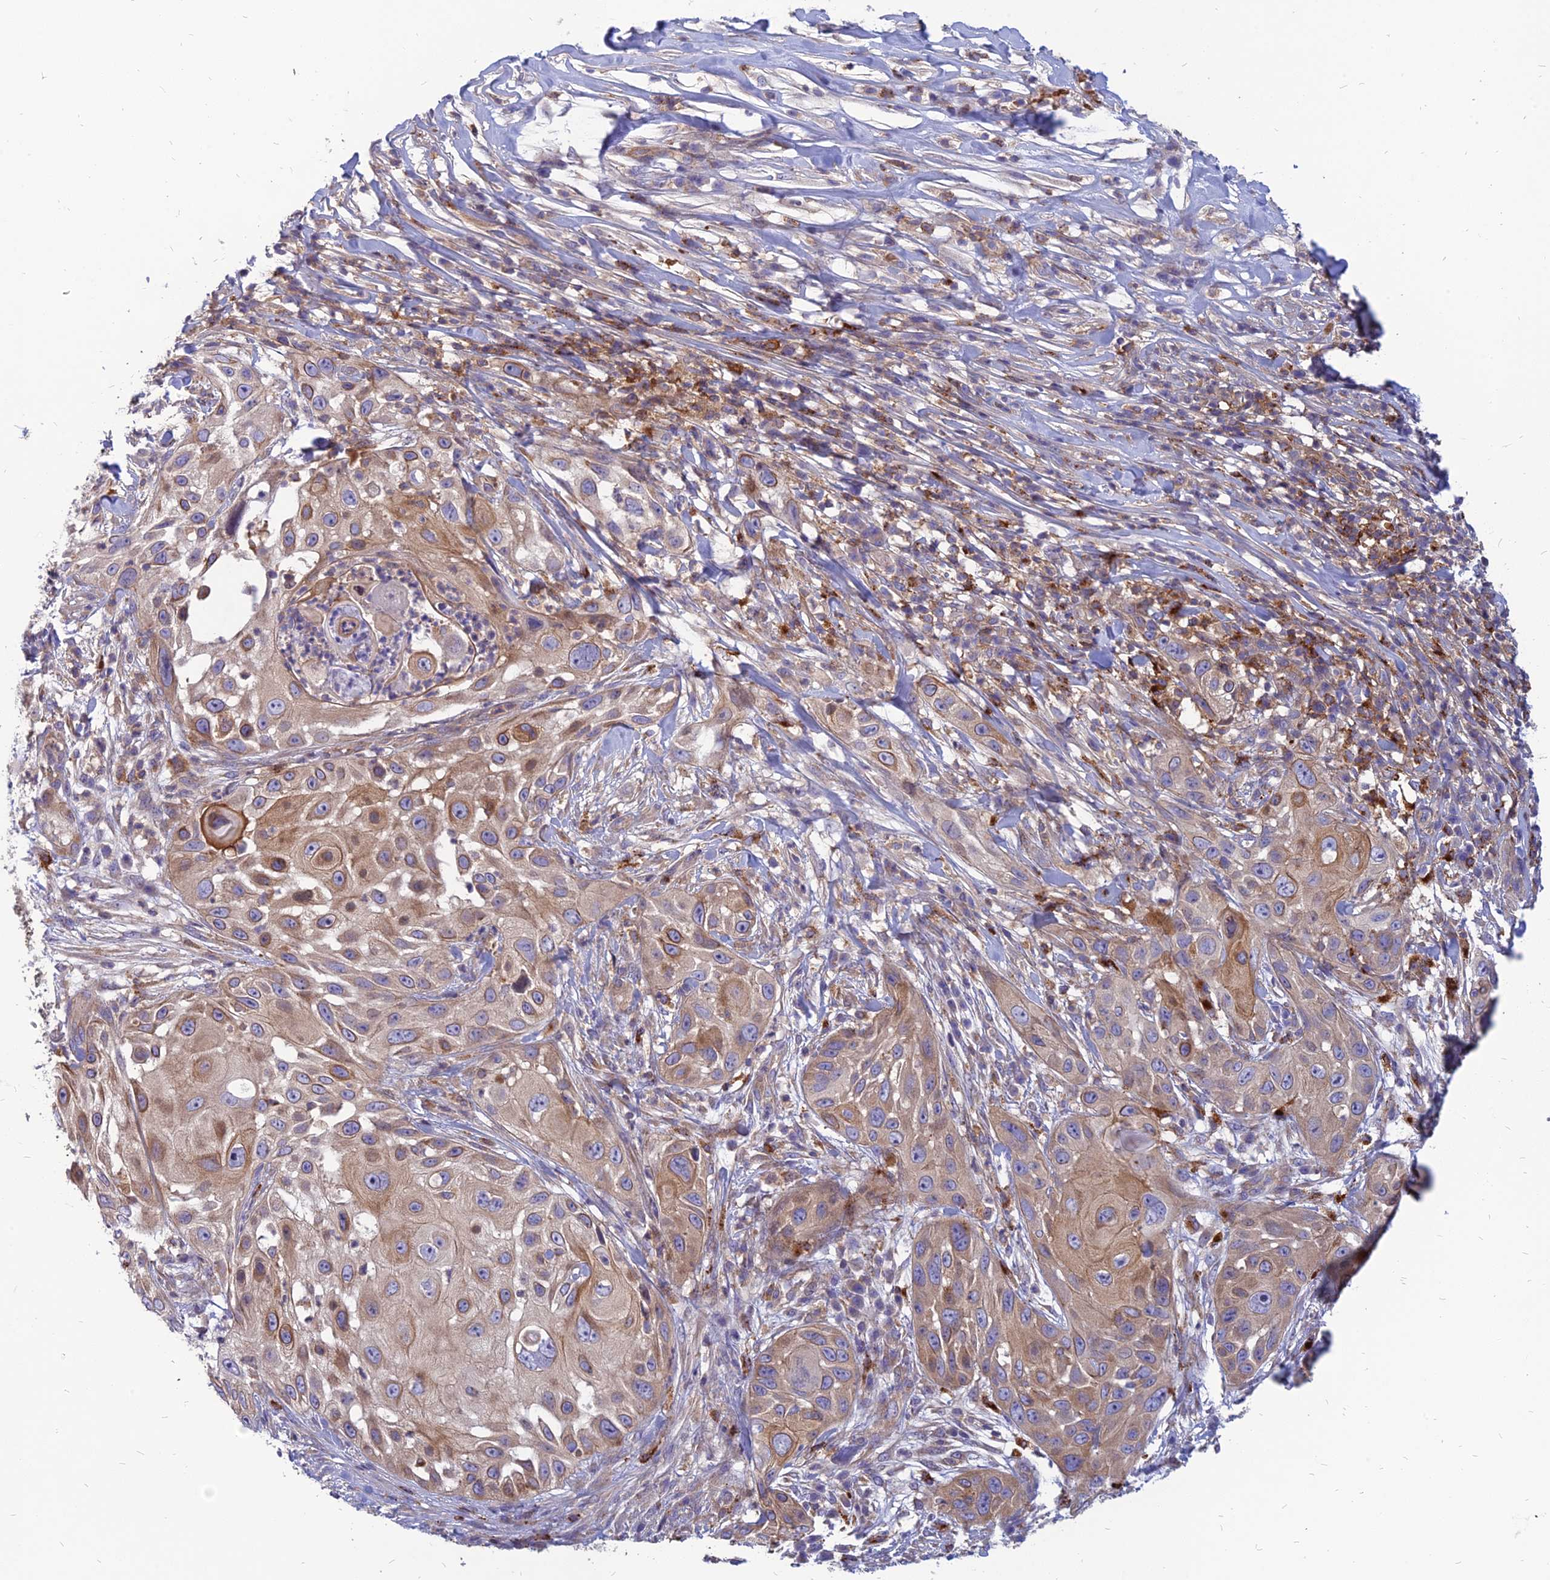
{"staining": {"intensity": "moderate", "quantity": "<25%", "location": "cytoplasmic/membranous"}, "tissue": "skin cancer", "cell_type": "Tumor cells", "image_type": "cancer", "snomed": [{"axis": "morphology", "description": "Squamous cell carcinoma, NOS"}, {"axis": "topography", "description": "Skin"}], "caption": "Human squamous cell carcinoma (skin) stained for a protein (brown) shows moderate cytoplasmic/membranous positive expression in approximately <25% of tumor cells.", "gene": "PHKA2", "patient": {"sex": "female", "age": 44}}